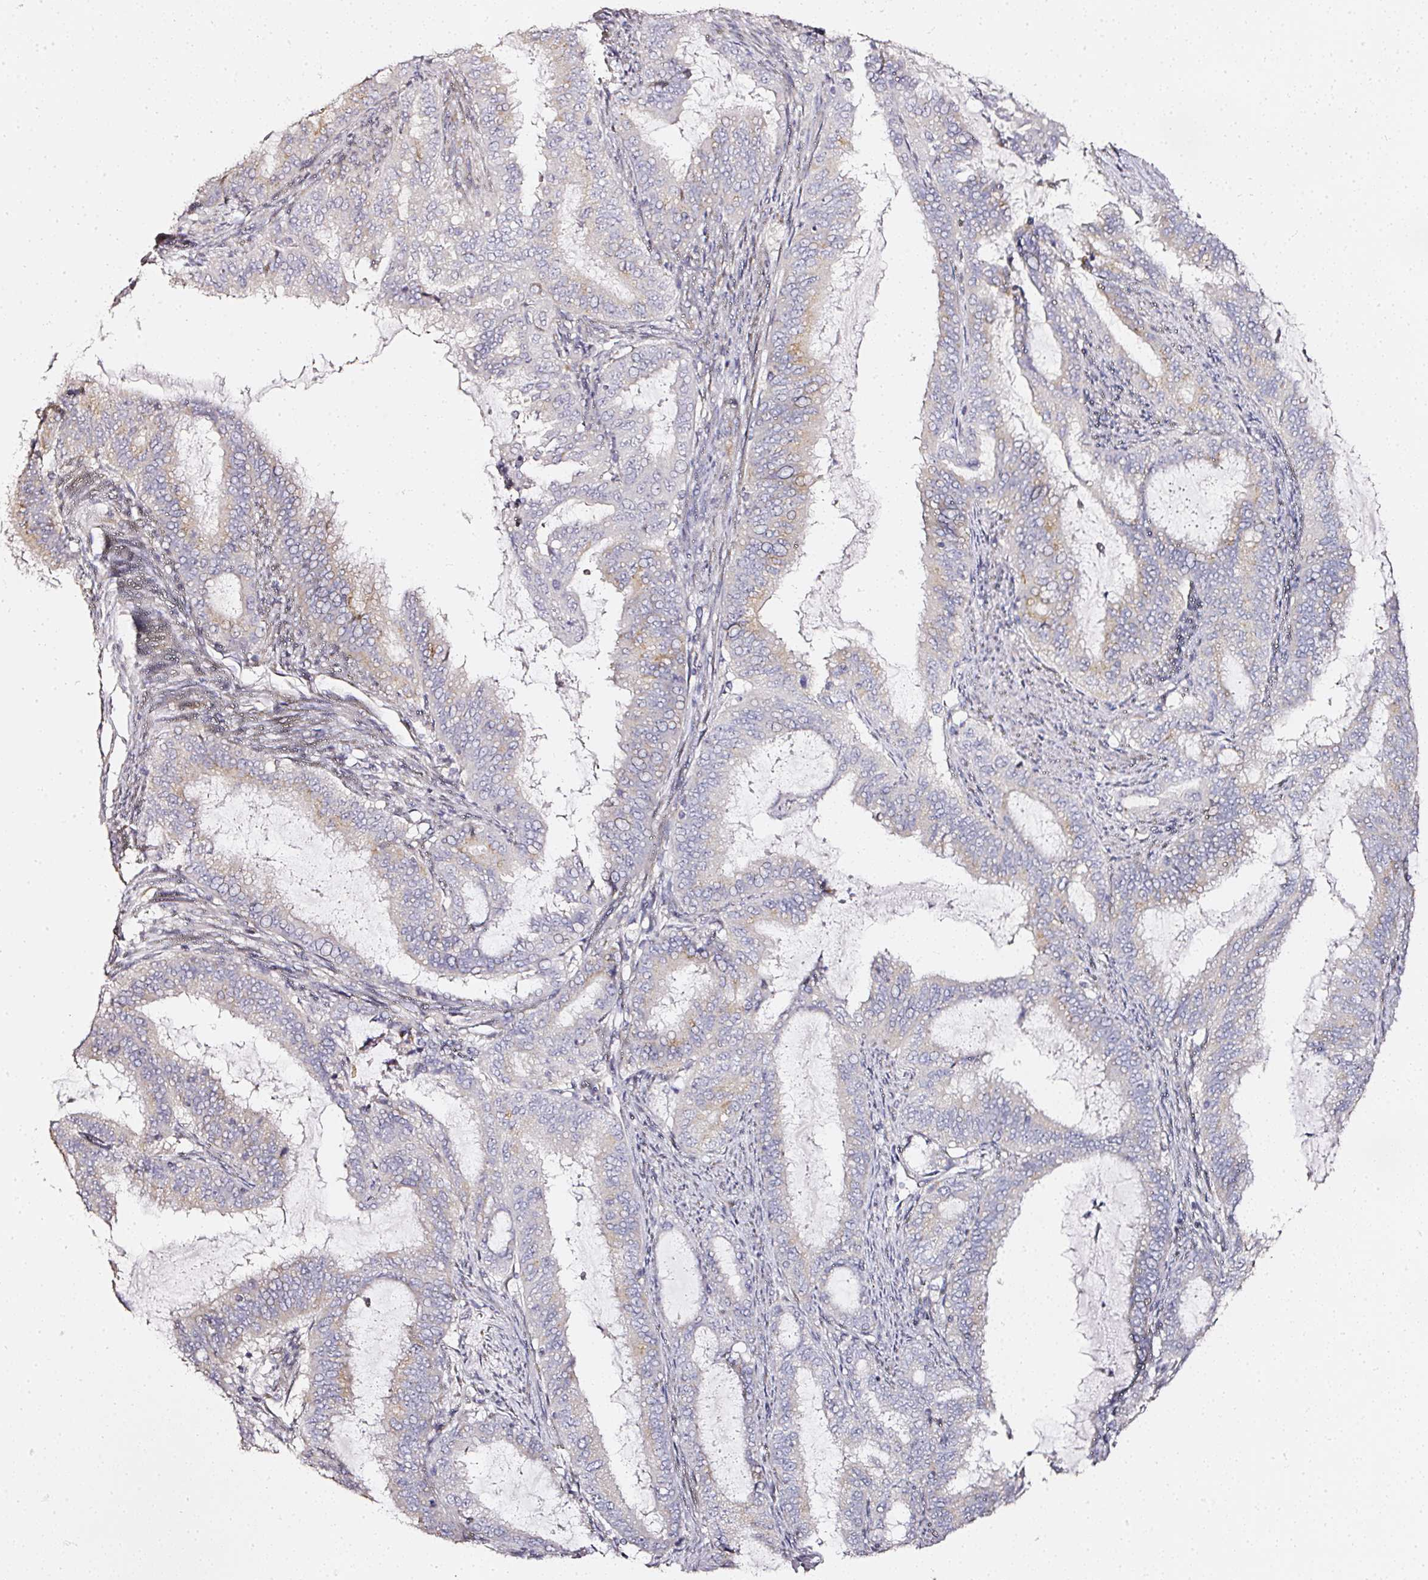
{"staining": {"intensity": "negative", "quantity": "none", "location": "none"}, "tissue": "endometrial cancer", "cell_type": "Tumor cells", "image_type": "cancer", "snomed": [{"axis": "morphology", "description": "Adenocarcinoma, NOS"}, {"axis": "topography", "description": "Endometrium"}], "caption": "Immunohistochemistry of adenocarcinoma (endometrial) reveals no expression in tumor cells.", "gene": "NTRK1", "patient": {"sex": "female", "age": 51}}